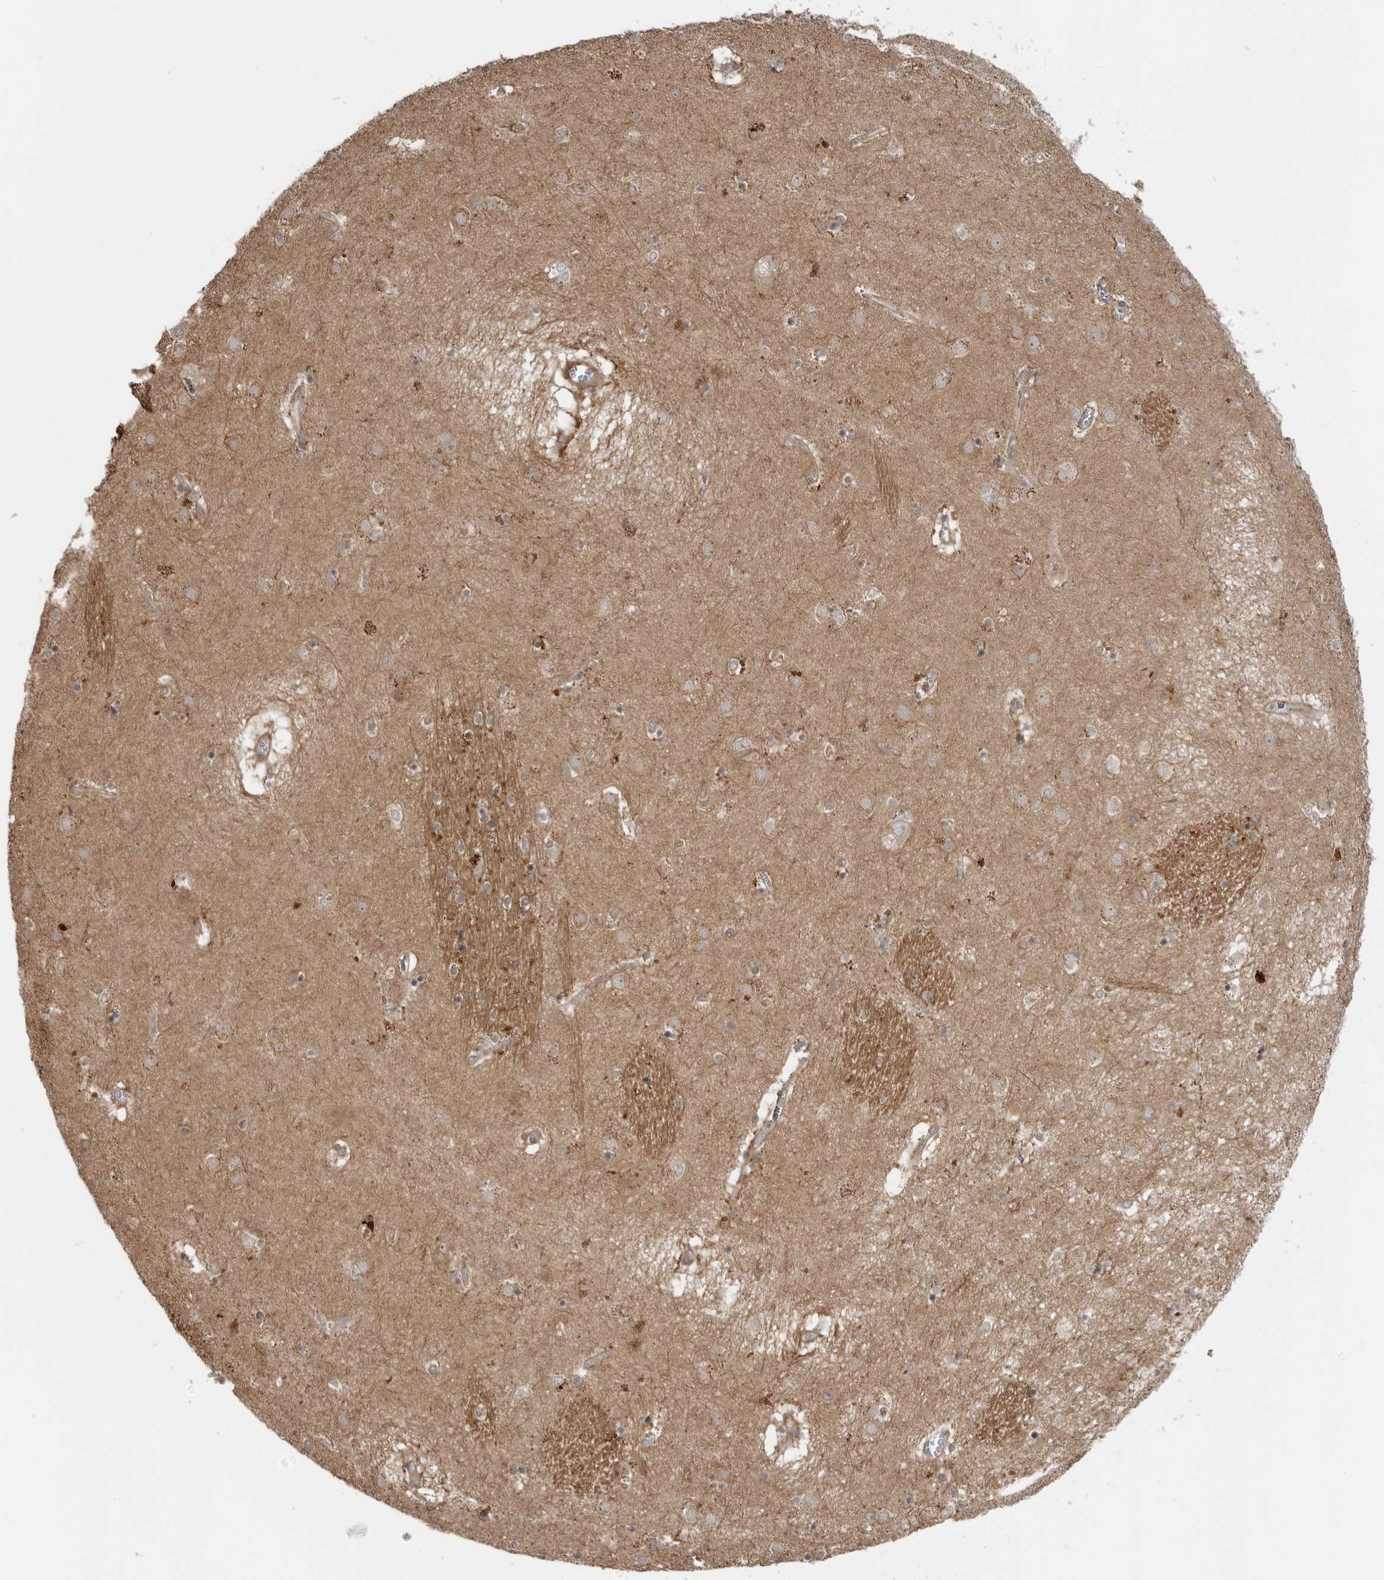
{"staining": {"intensity": "negative", "quantity": "none", "location": "none"}, "tissue": "caudate", "cell_type": "Glial cells", "image_type": "normal", "snomed": [{"axis": "morphology", "description": "Normal tissue, NOS"}, {"axis": "topography", "description": "Lateral ventricle wall"}], "caption": "IHC of benign human caudate reveals no staining in glial cells.", "gene": "LRRC45", "patient": {"sex": "male", "age": 70}}